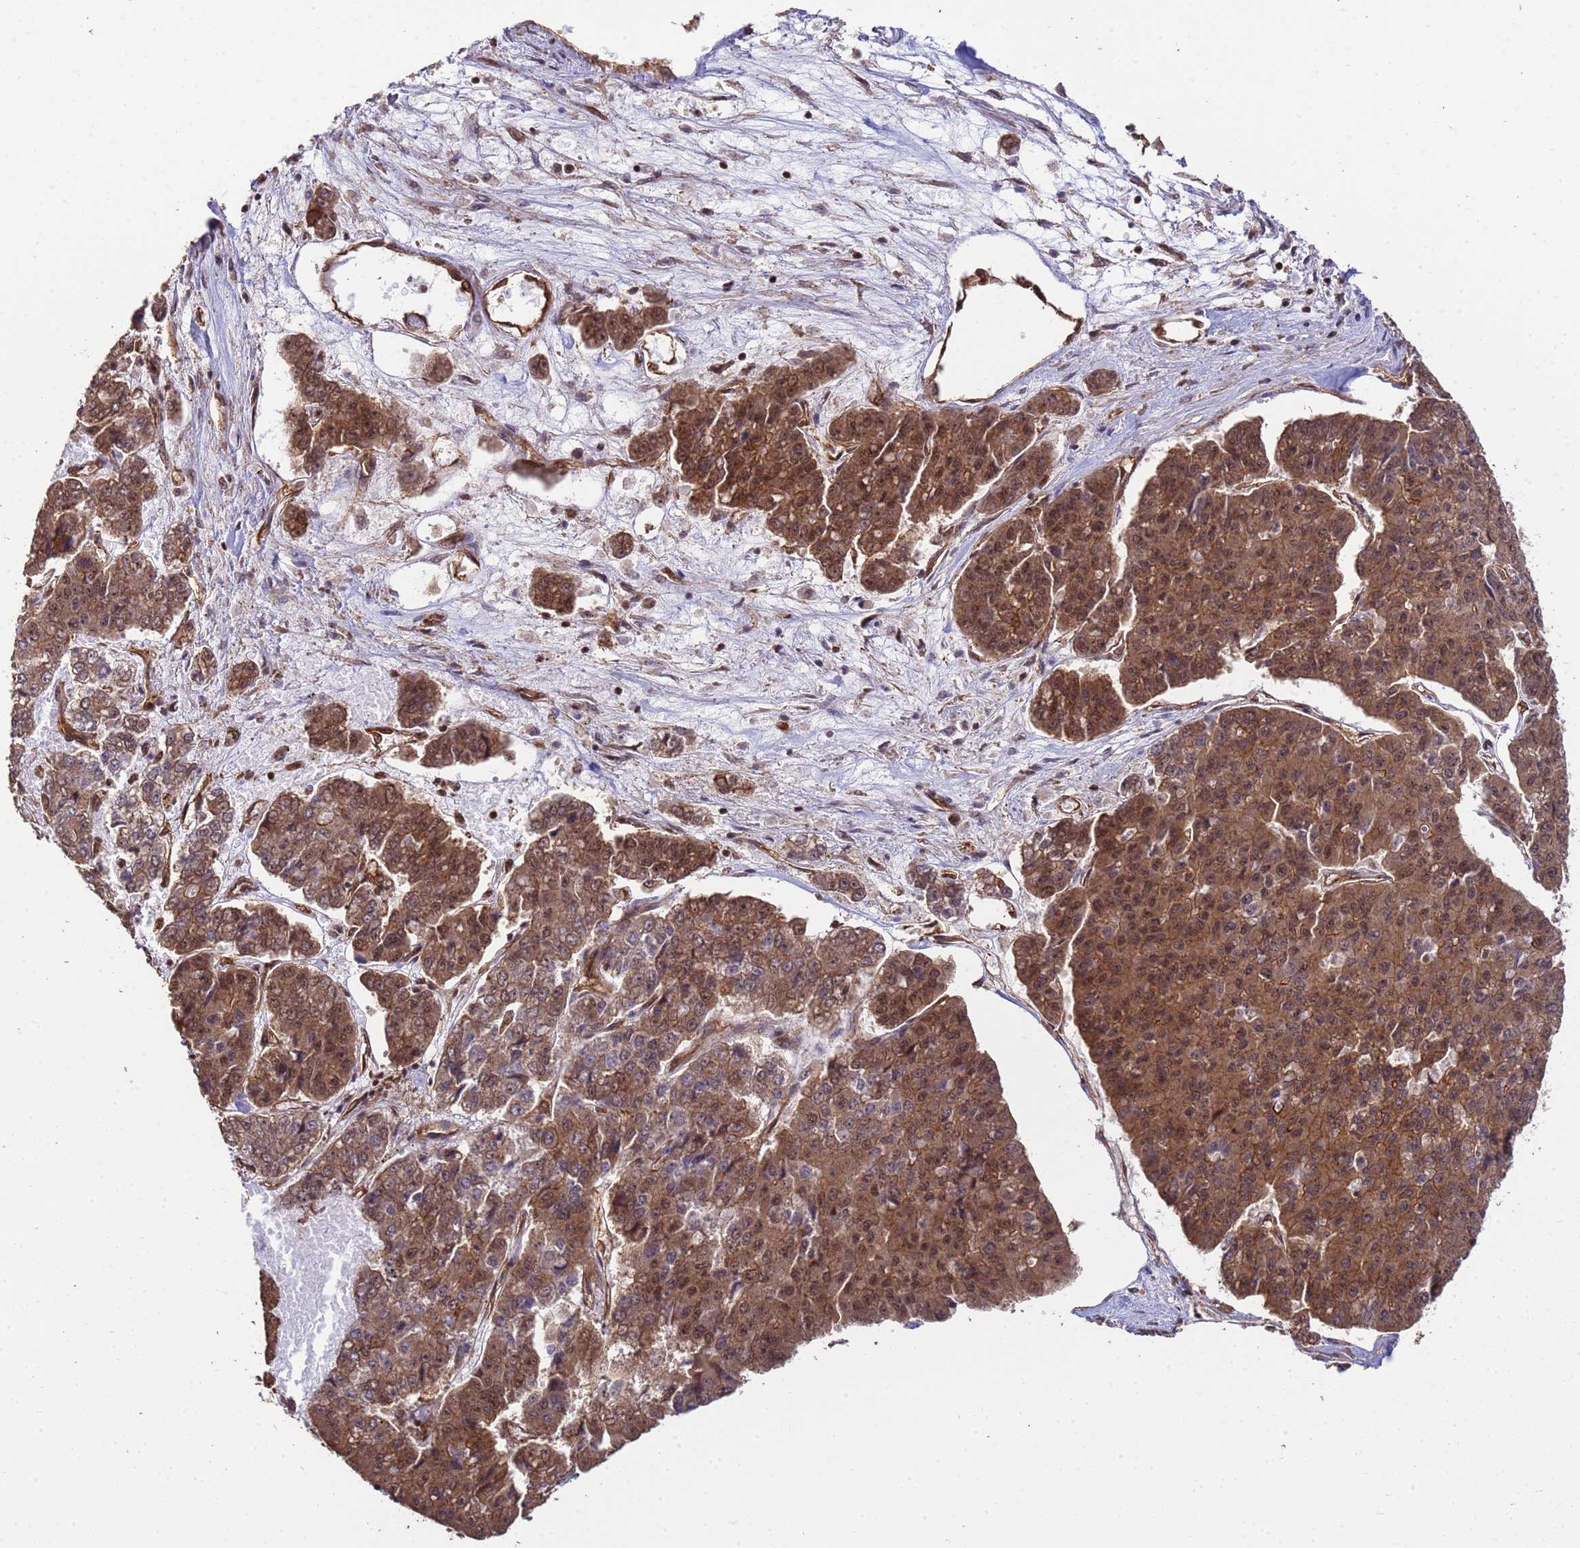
{"staining": {"intensity": "strong", "quantity": ">75%", "location": "cytoplasmic/membranous,nuclear"}, "tissue": "pancreatic cancer", "cell_type": "Tumor cells", "image_type": "cancer", "snomed": [{"axis": "morphology", "description": "Adenocarcinoma, NOS"}, {"axis": "topography", "description": "Pancreas"}], "caption": "Adenocarcinoma (pancreatic) stained for a protein displays strong cytoplasmic/membranous and nuclear positivity in tumor cells.", "gene": "SYF2", "patient": {"sex": "male", "age": 50}}